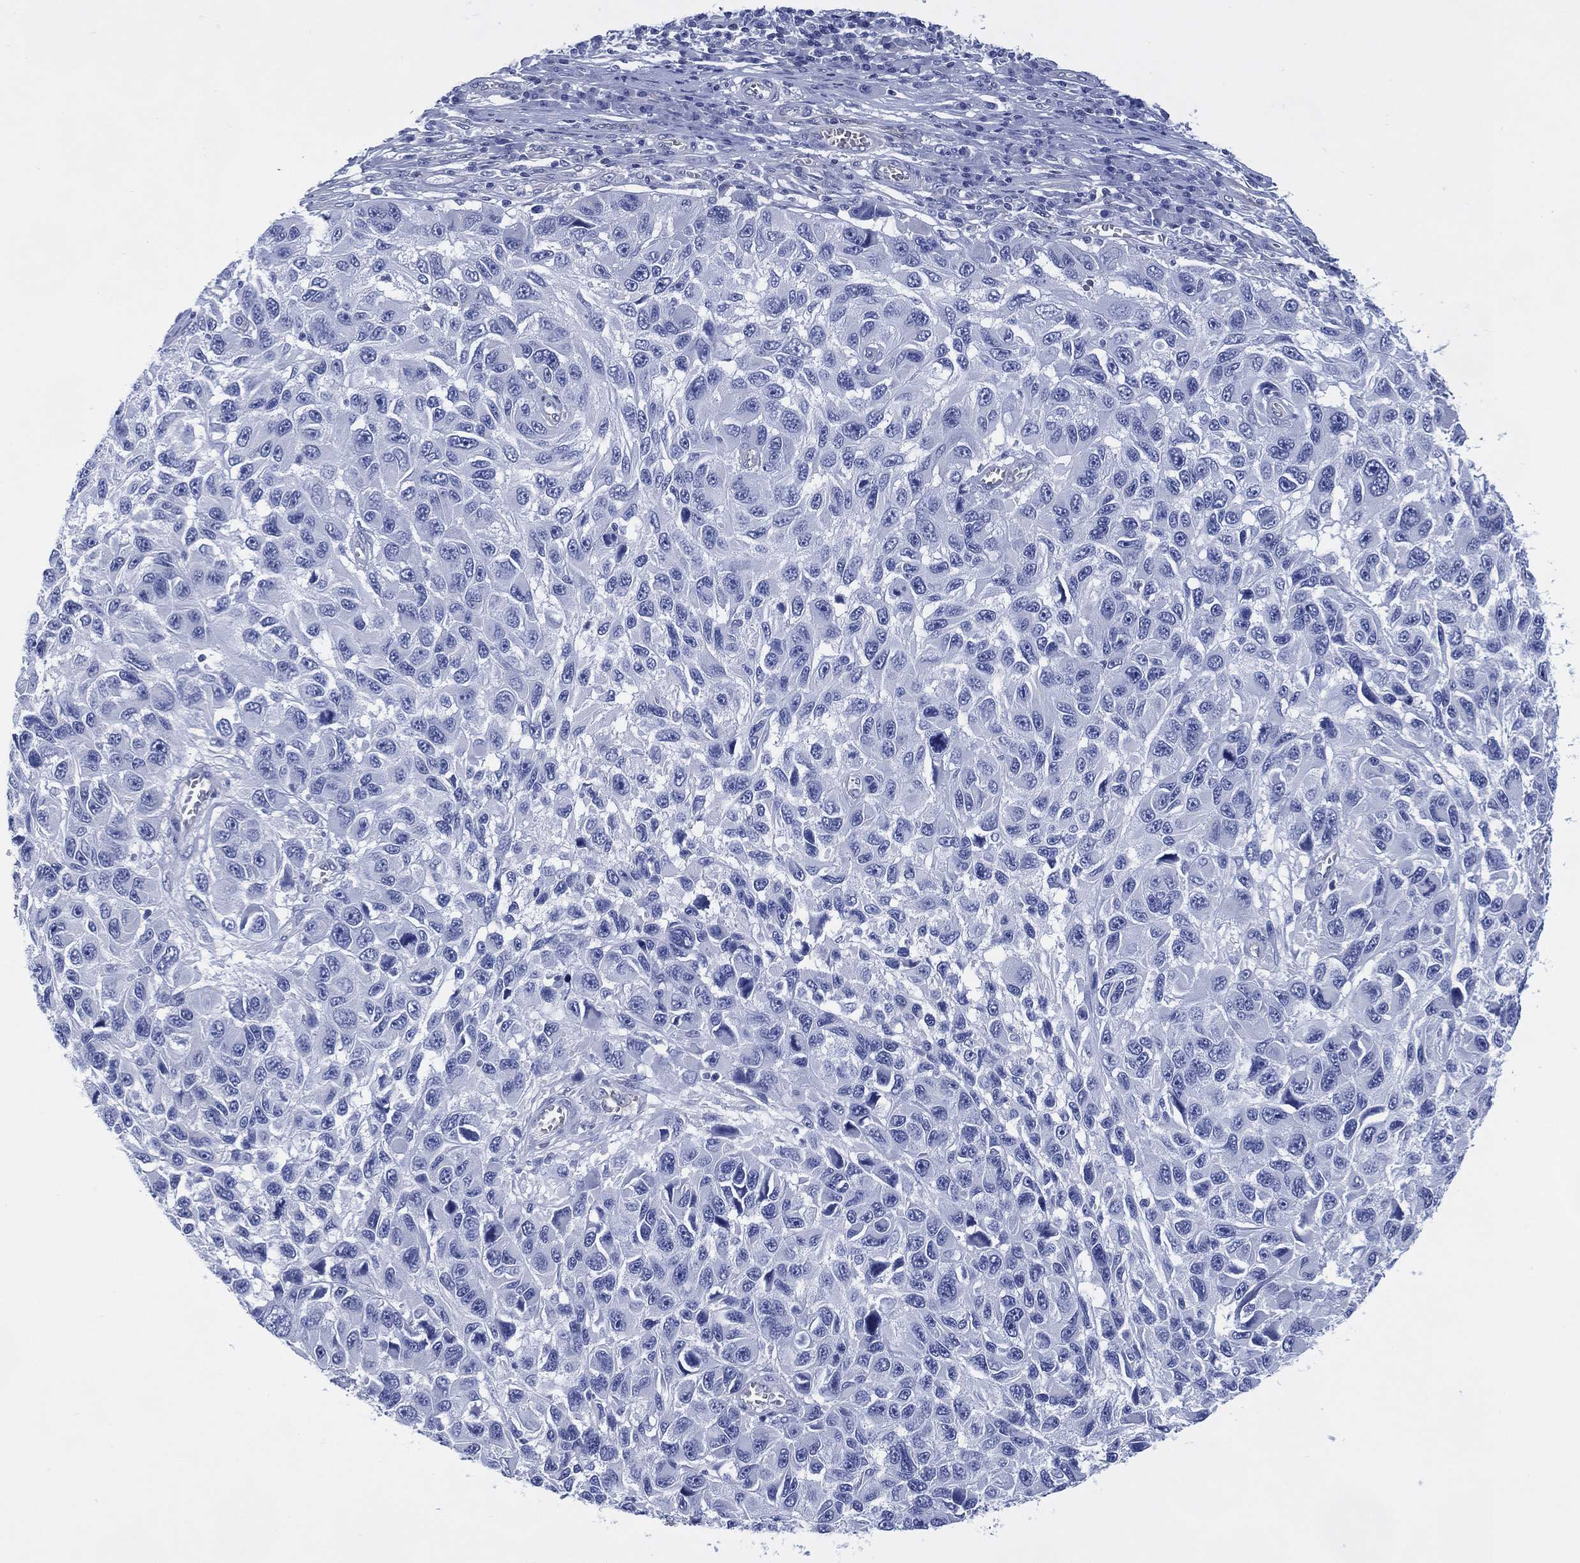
{"staining": {"intensity": "negative", "quantity": "none", "location": "none"}, "tissue": "melanoma", "cell_type": "Tumor cells", "image_type": "cancer", "snomed": [{"axis": "morphology", "description": "Malignant melanoma, NOS"}, {"axis": "topography", "description": "Skin"}], "caption": "Melanoma was stained to show a protein in brown. There is no significant staining in tumor cells. (Stains: DAB (3,3'-diaminobenzidine) IHC with hematoxylin counter stain, Microscopy: brightfield microscopy at high magnification).", "gene": "DDI1", "patient": {"sex": "male", "age": 53}}